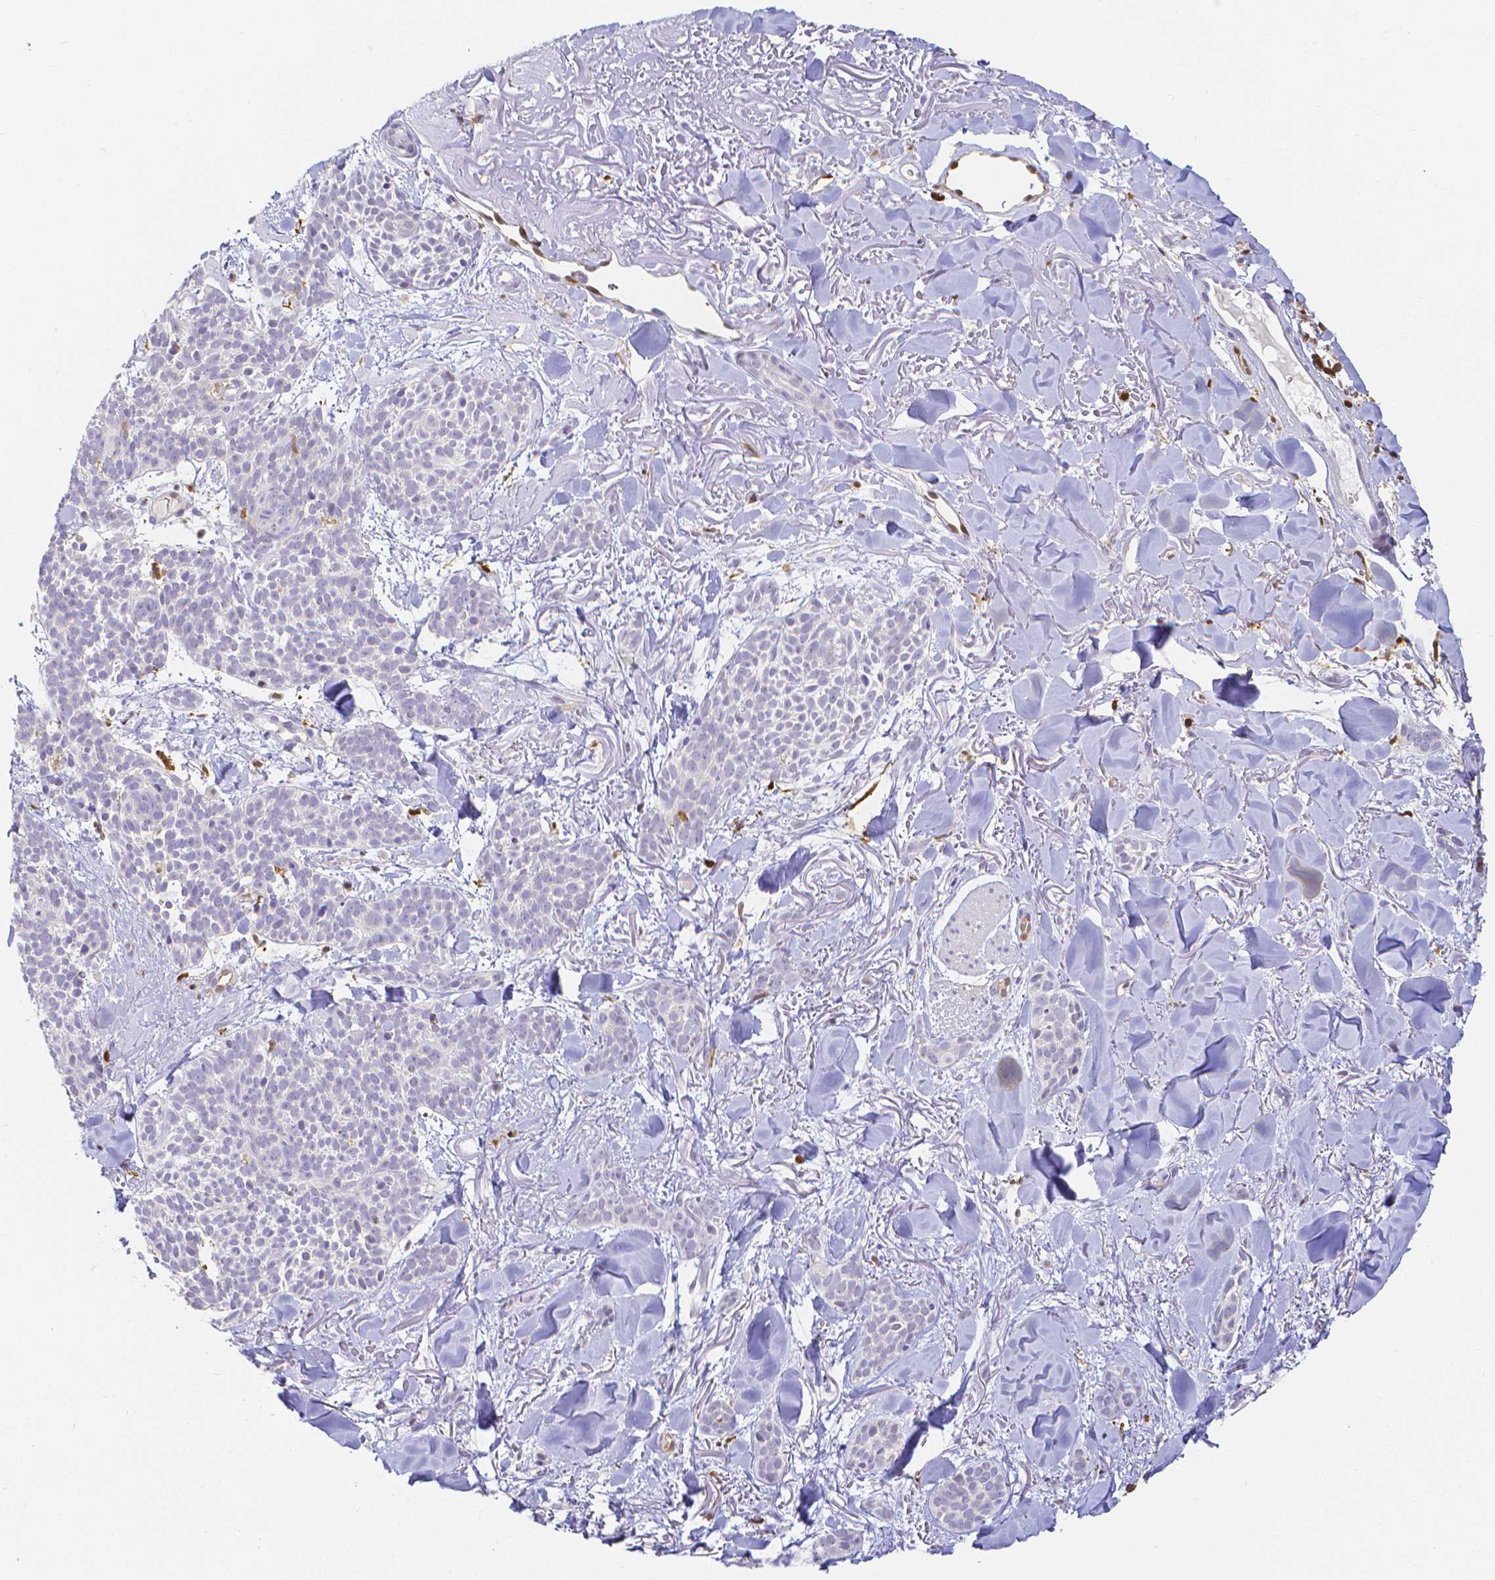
{"staining": {"intensity": "negative", "quantity": "none", "location": "none"}, "tissue": "skin cancer", "cell_type": "Tumor cells", "image_type": "cancer", "snomed": [{"axis": "morphology", "description": "Basal cell carcinoma"}, {"axis": "morphology", "description": "BCC, high aggressive"}, {"axis": "topography", "description": "Skin"}], "caption": "Tumor cells show no significant protein positivity in skin cancer (basal cell carcinoma). The staining is performed using DAB (3,3'-diaminobenzidine) brown chromogen with nuclei counter-stained in using hematoxylin.", "gene": "COTL1", "patient": {"sex": "female", "age": 86}}